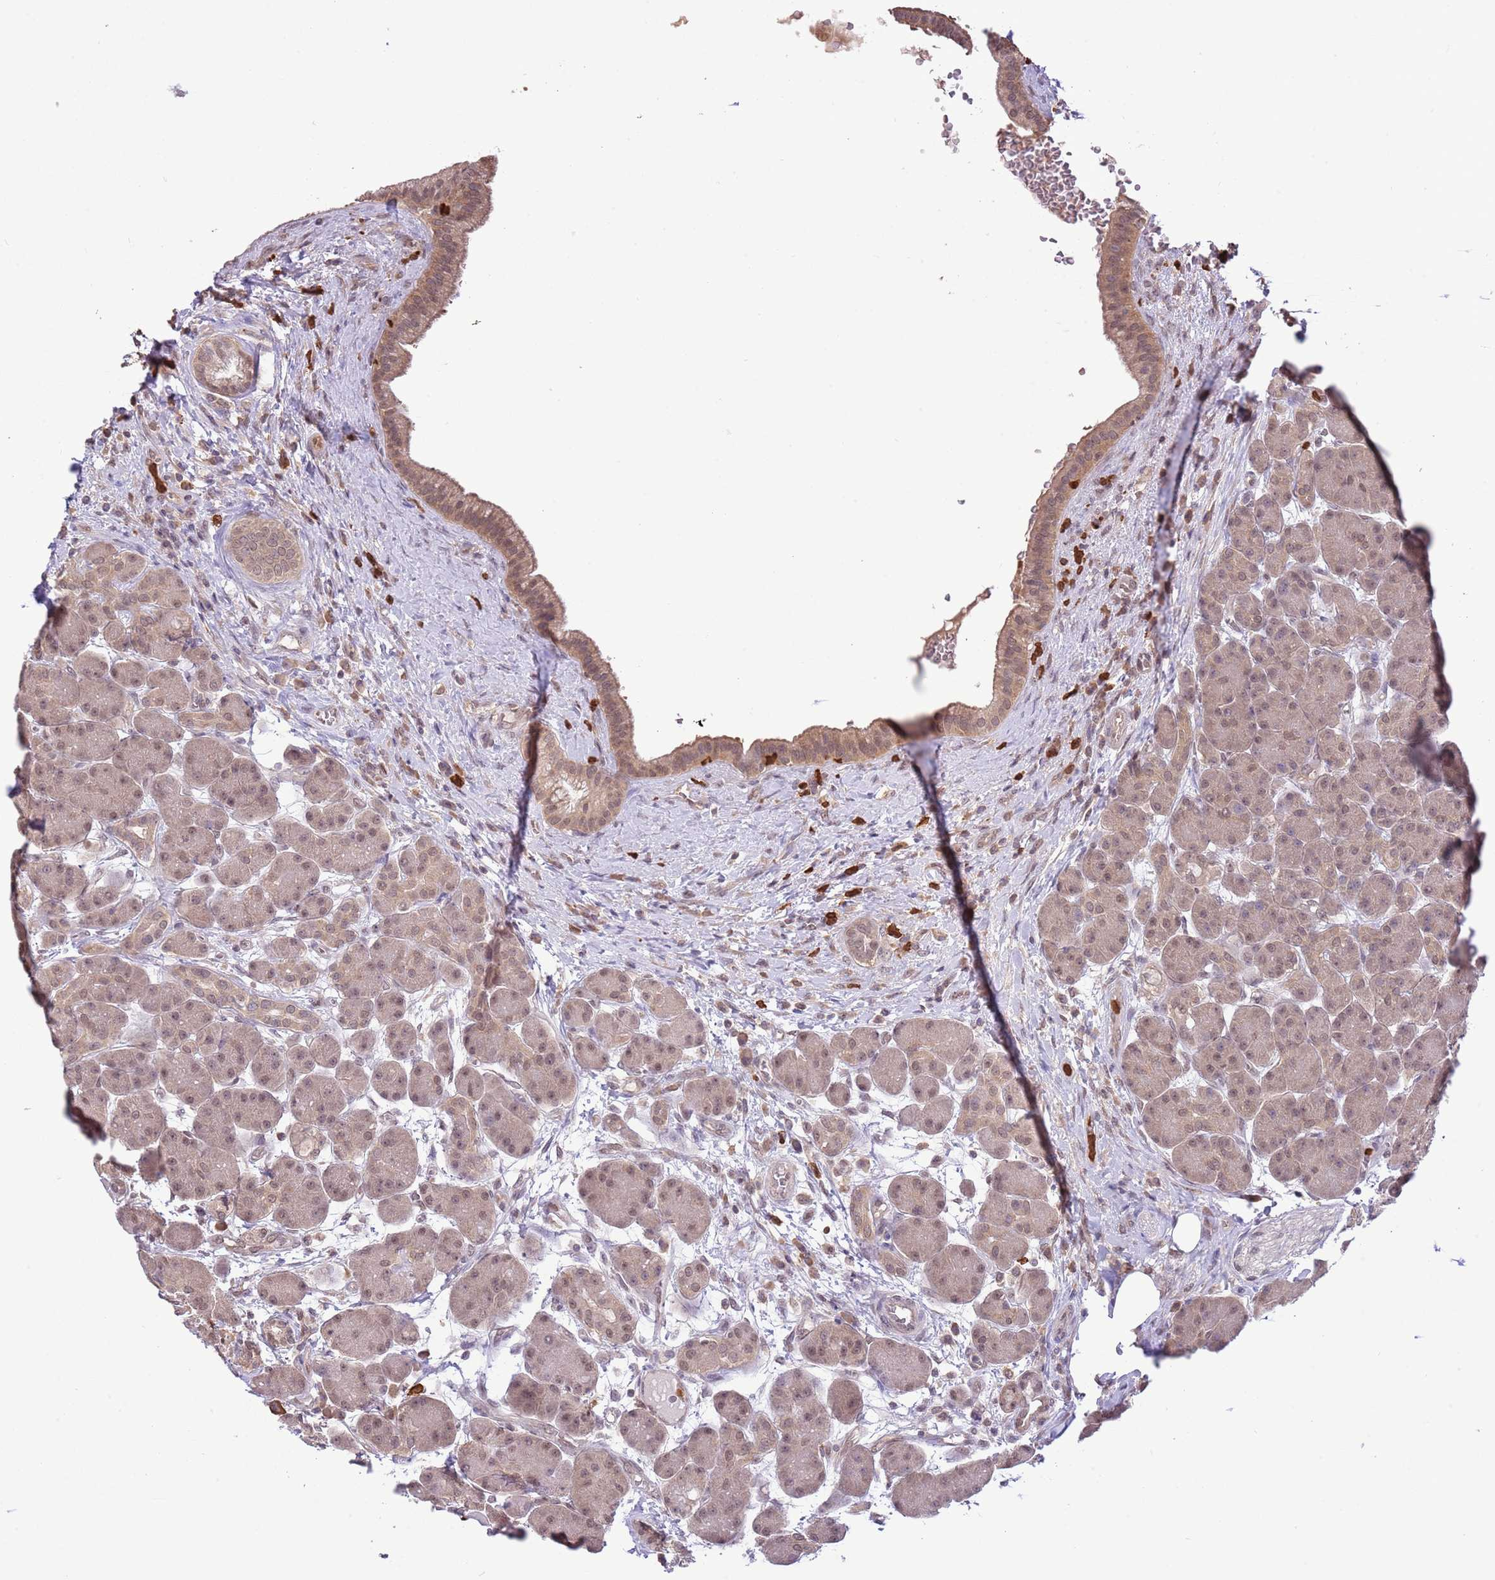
{"staining": {"intensity": "moderate", "quantity": "<25%", "location": "cytoplasmic/membranous,nuclear"}, "tissue": "pancreas", "cell_type": "Exocrine glandular cells", "image_type": "normal", "snomed": [{"axis": "morphology", "description": "Normal tissue, NOS"}, {"axis": "topography", "description": "Pancreas"}], "caption": "Pancreas stained with IHC reveals moderate cytoplasmic/membranous,nuclear staining in about <25% of exocrine glandular cells.", "gene": "AMIGO1", "patient": {"sex": "male", "age": 63}}